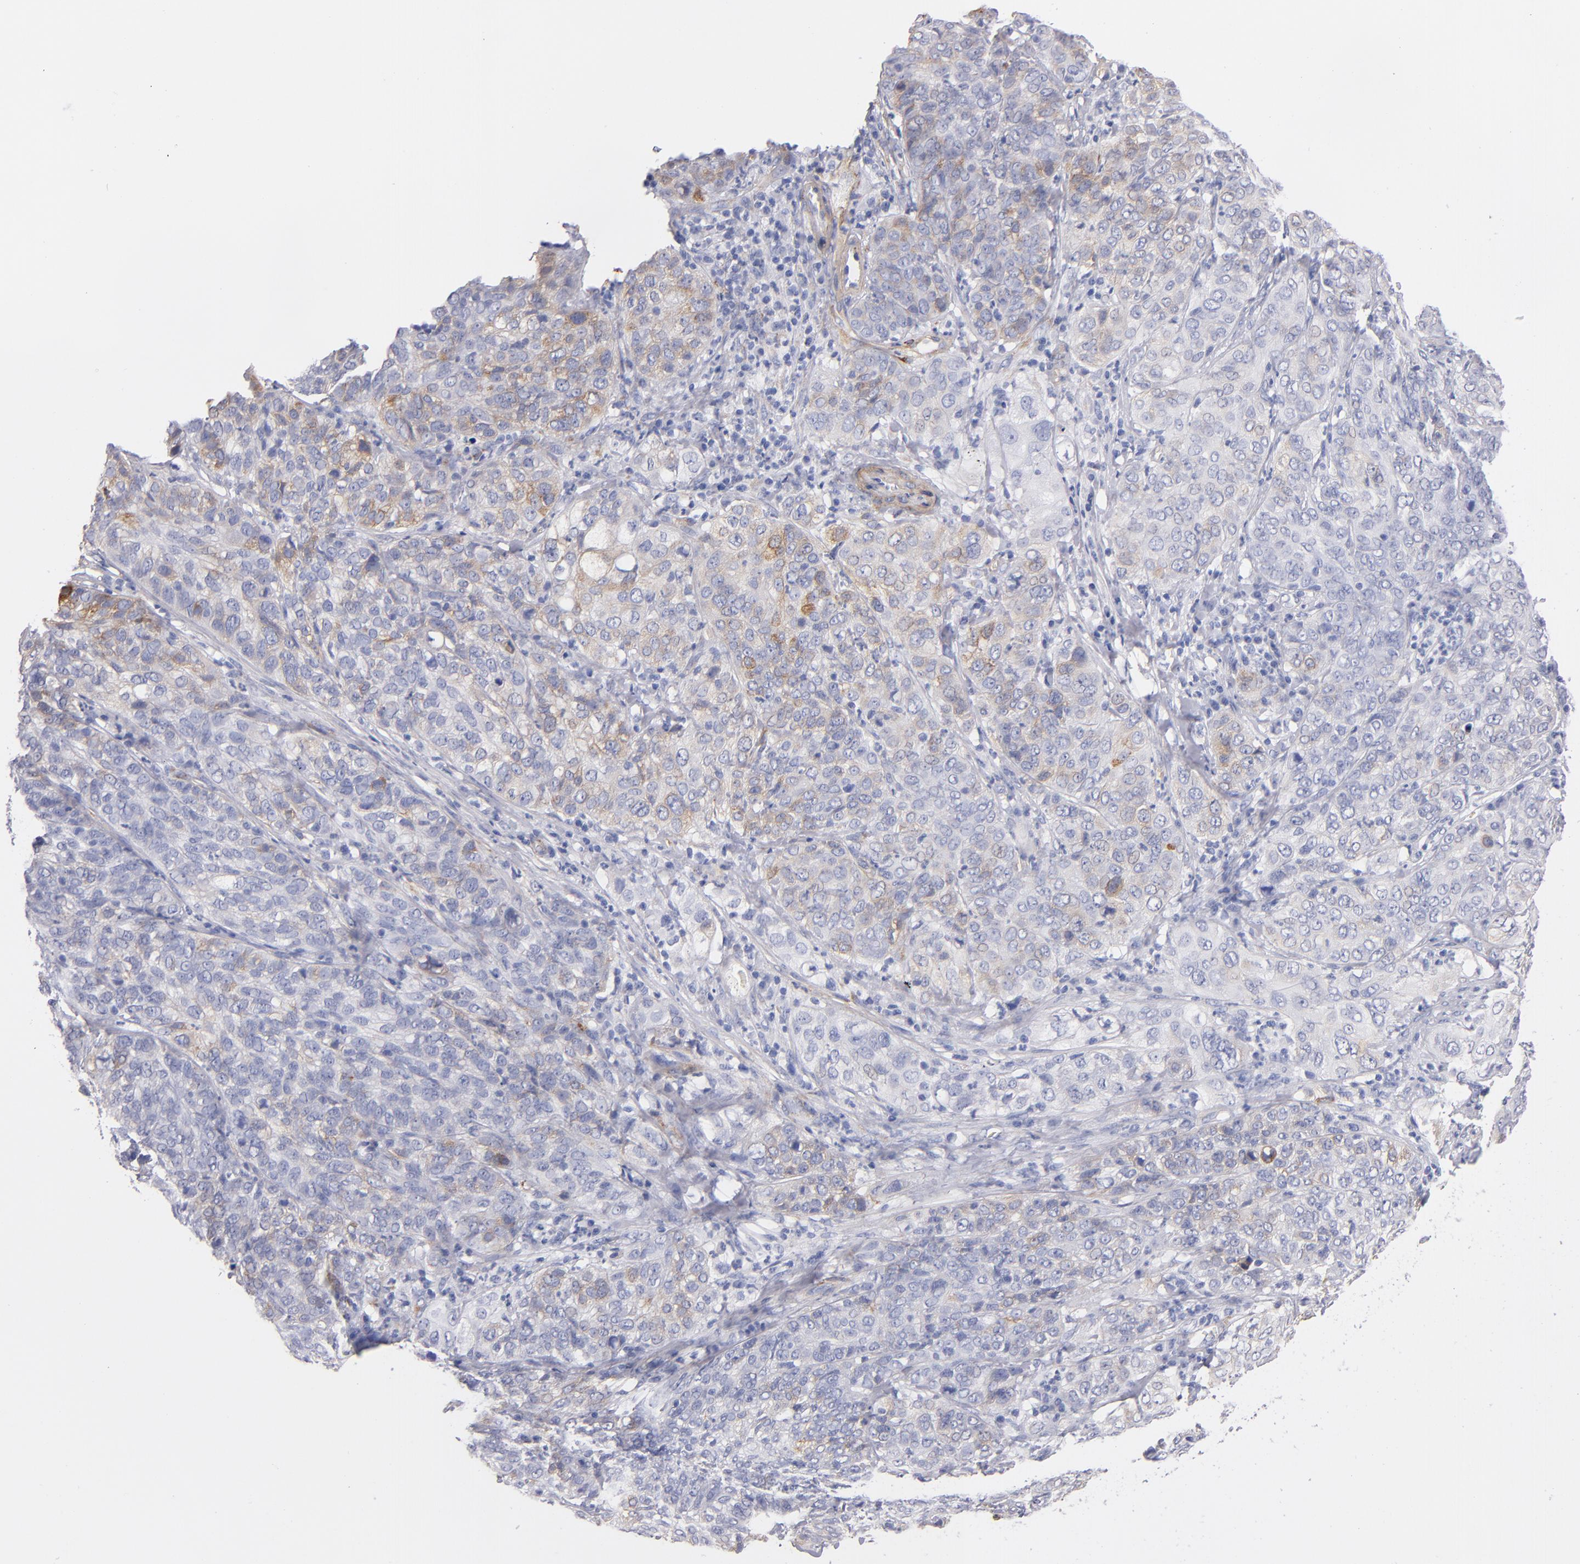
{"staining": {"intensity": "moderate", "quantity": "25%-75%", "location": "cytoplasmic/membranous"}, "tissue": "cervical cancer", "cell_type": "Tumor cells", "image_type": "cancer", "snomed": [{"axis": "morphology", "description": "Squamous cell carcinoma, NOS"}, {"axis": "topography", "description": "Cervix"}], "caption": "Cervical cancer stained with DAB immunohistochemistry shows medium levels of moderate cytoplasmic/membranous positivity in about 25%-75% of tumor cells.", "gene": "LAMC1", "patient": {"sex": "female", "age": 38}}